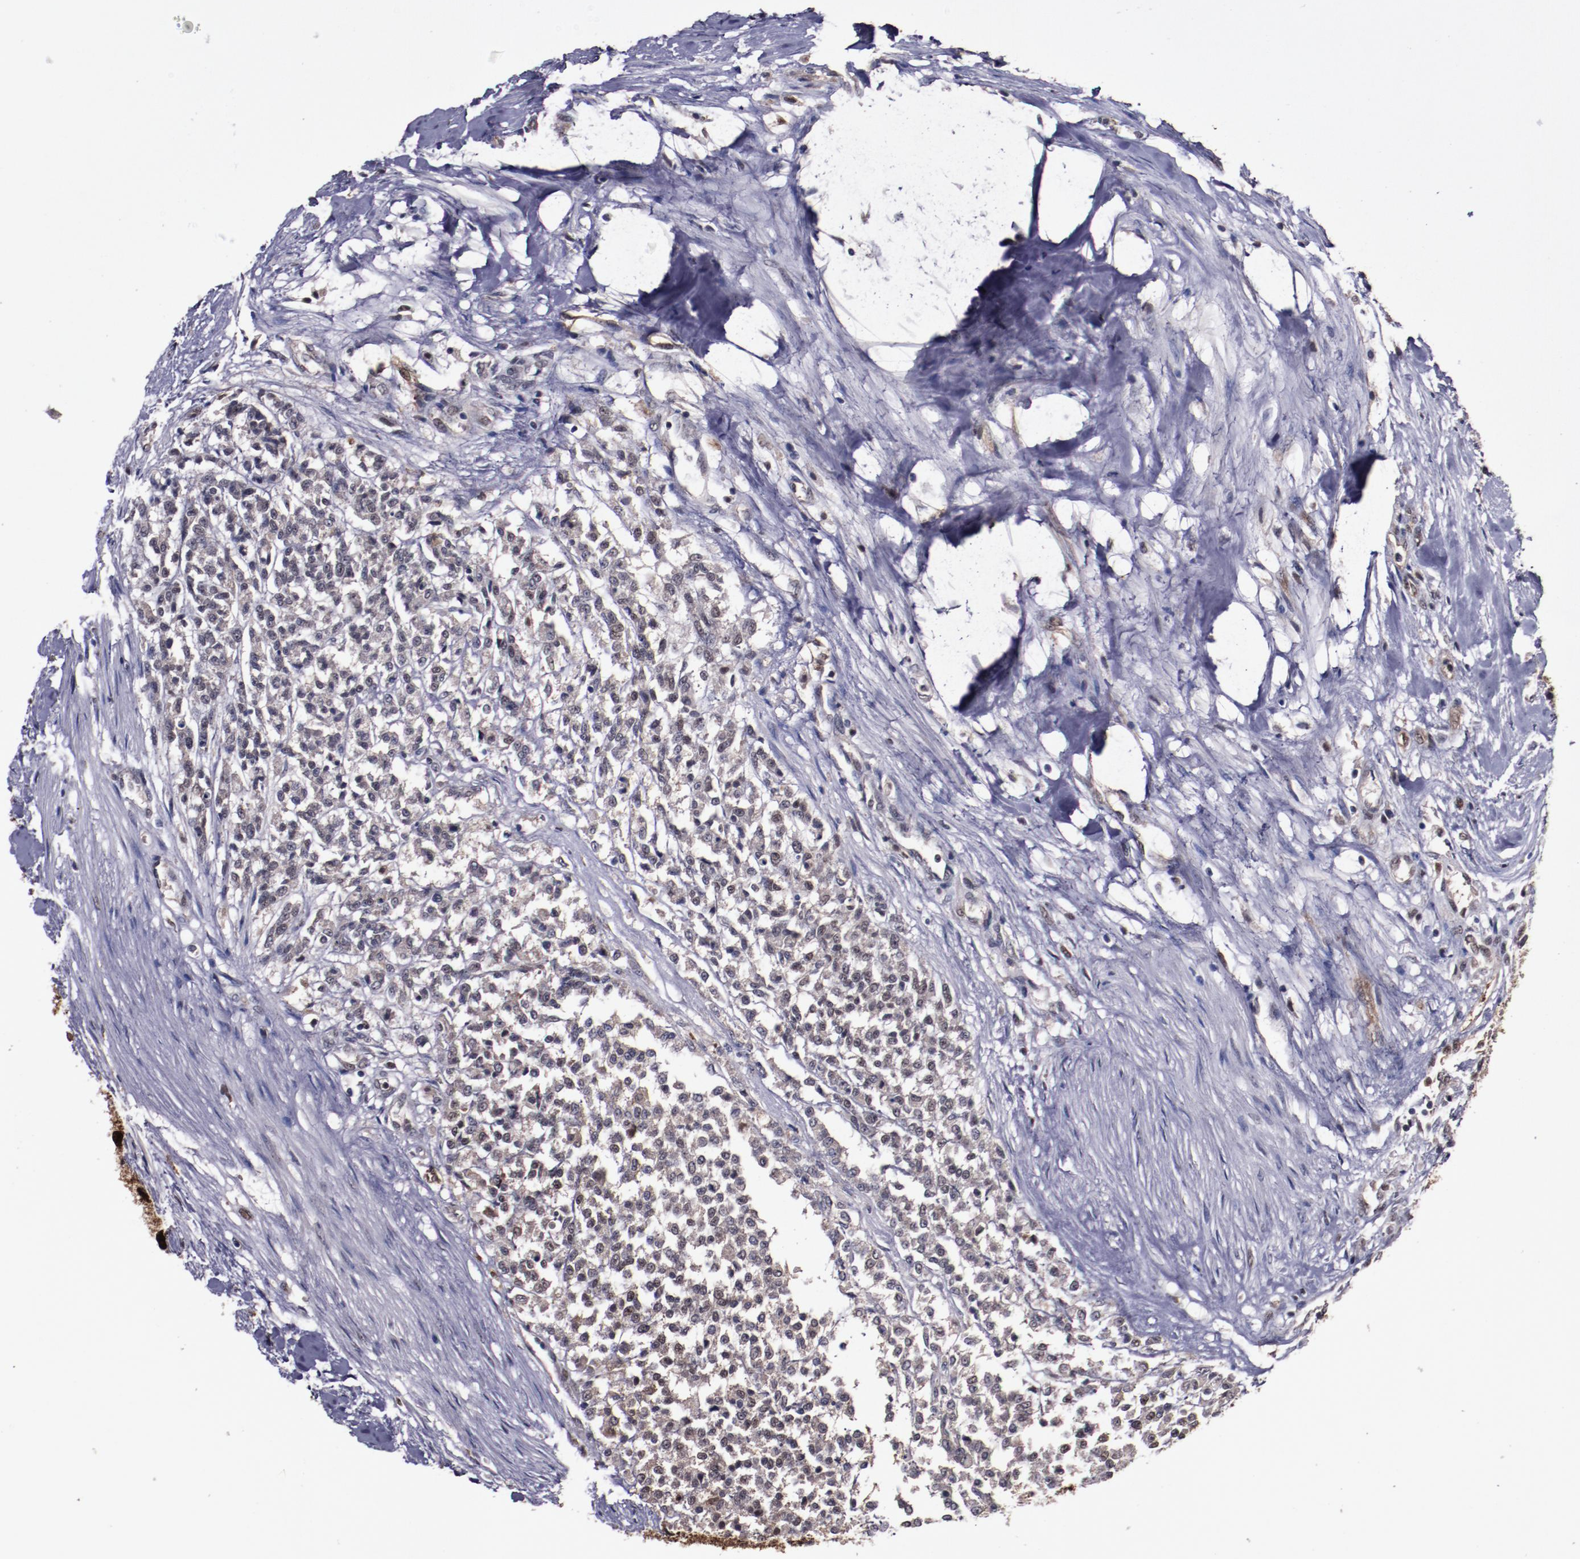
{"staining": {"intensity": "moderate", "quantity": "<25%", "location": "nuclear"}, "tissue": "testis cancer", "cell_type": "Tumor cells", "image_type": "cancer", "snomed": [{"axis": "morphology", "description": "Seminoma, NOS"}, {"axis": "topography", "description": "Testis"}], "caption": "The immunohistochemical stain shows moderate nuclear staining in tumor cells of testis seminoma tissue. The staining is performed using DAB brown chromogen to label protein expression. The nuclei are counter-stained blue using hematoxylin.", "gene": "CHEK2", "patient": {"sex": "male", "age": 59}}